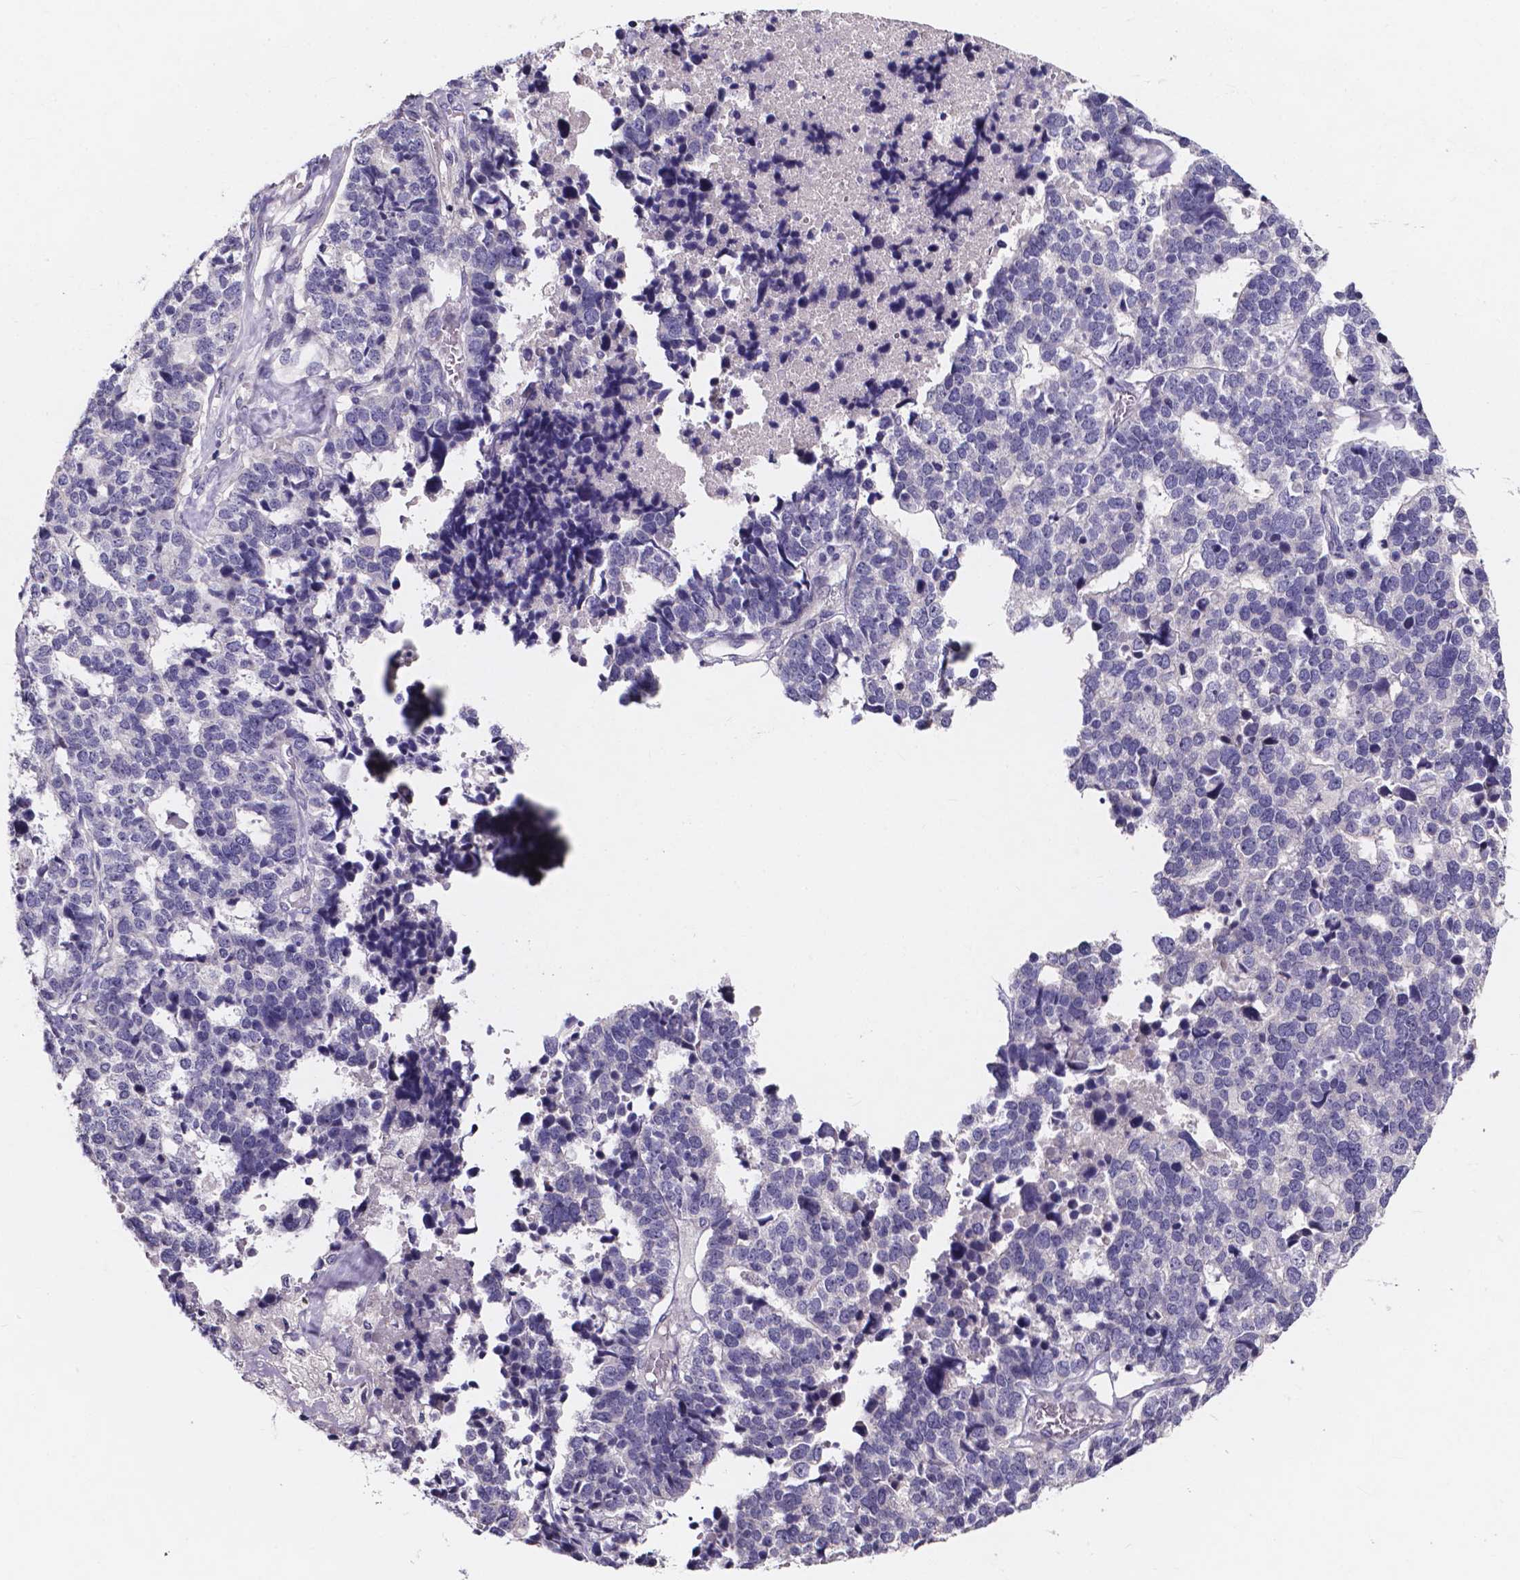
{"staining": {"intensity": "negative", "quantity": "none", "location": "none"}, "tissue": "stomach cancer", "cell_type": "Tumor cells", "image_type": "cancer", "snomed": [{"axis": "morphology", "description": "Adenocarcinoma, NOS"}, {"axis": "topography", "description": "Stomach"}], "caption": "The immunohistochemistry (IHC) histopathology image has no significant expression in tumor cells of stomach cancer tissue. (Stains: DAB (3,3'-diaminobenzidine) immunohistochemistry with hematoxylin counter stain, Microscopy: brightfield microscopy at high magnification).", "gene": "SPOCD1", "patient": {"sex": "male", "age": 69}}